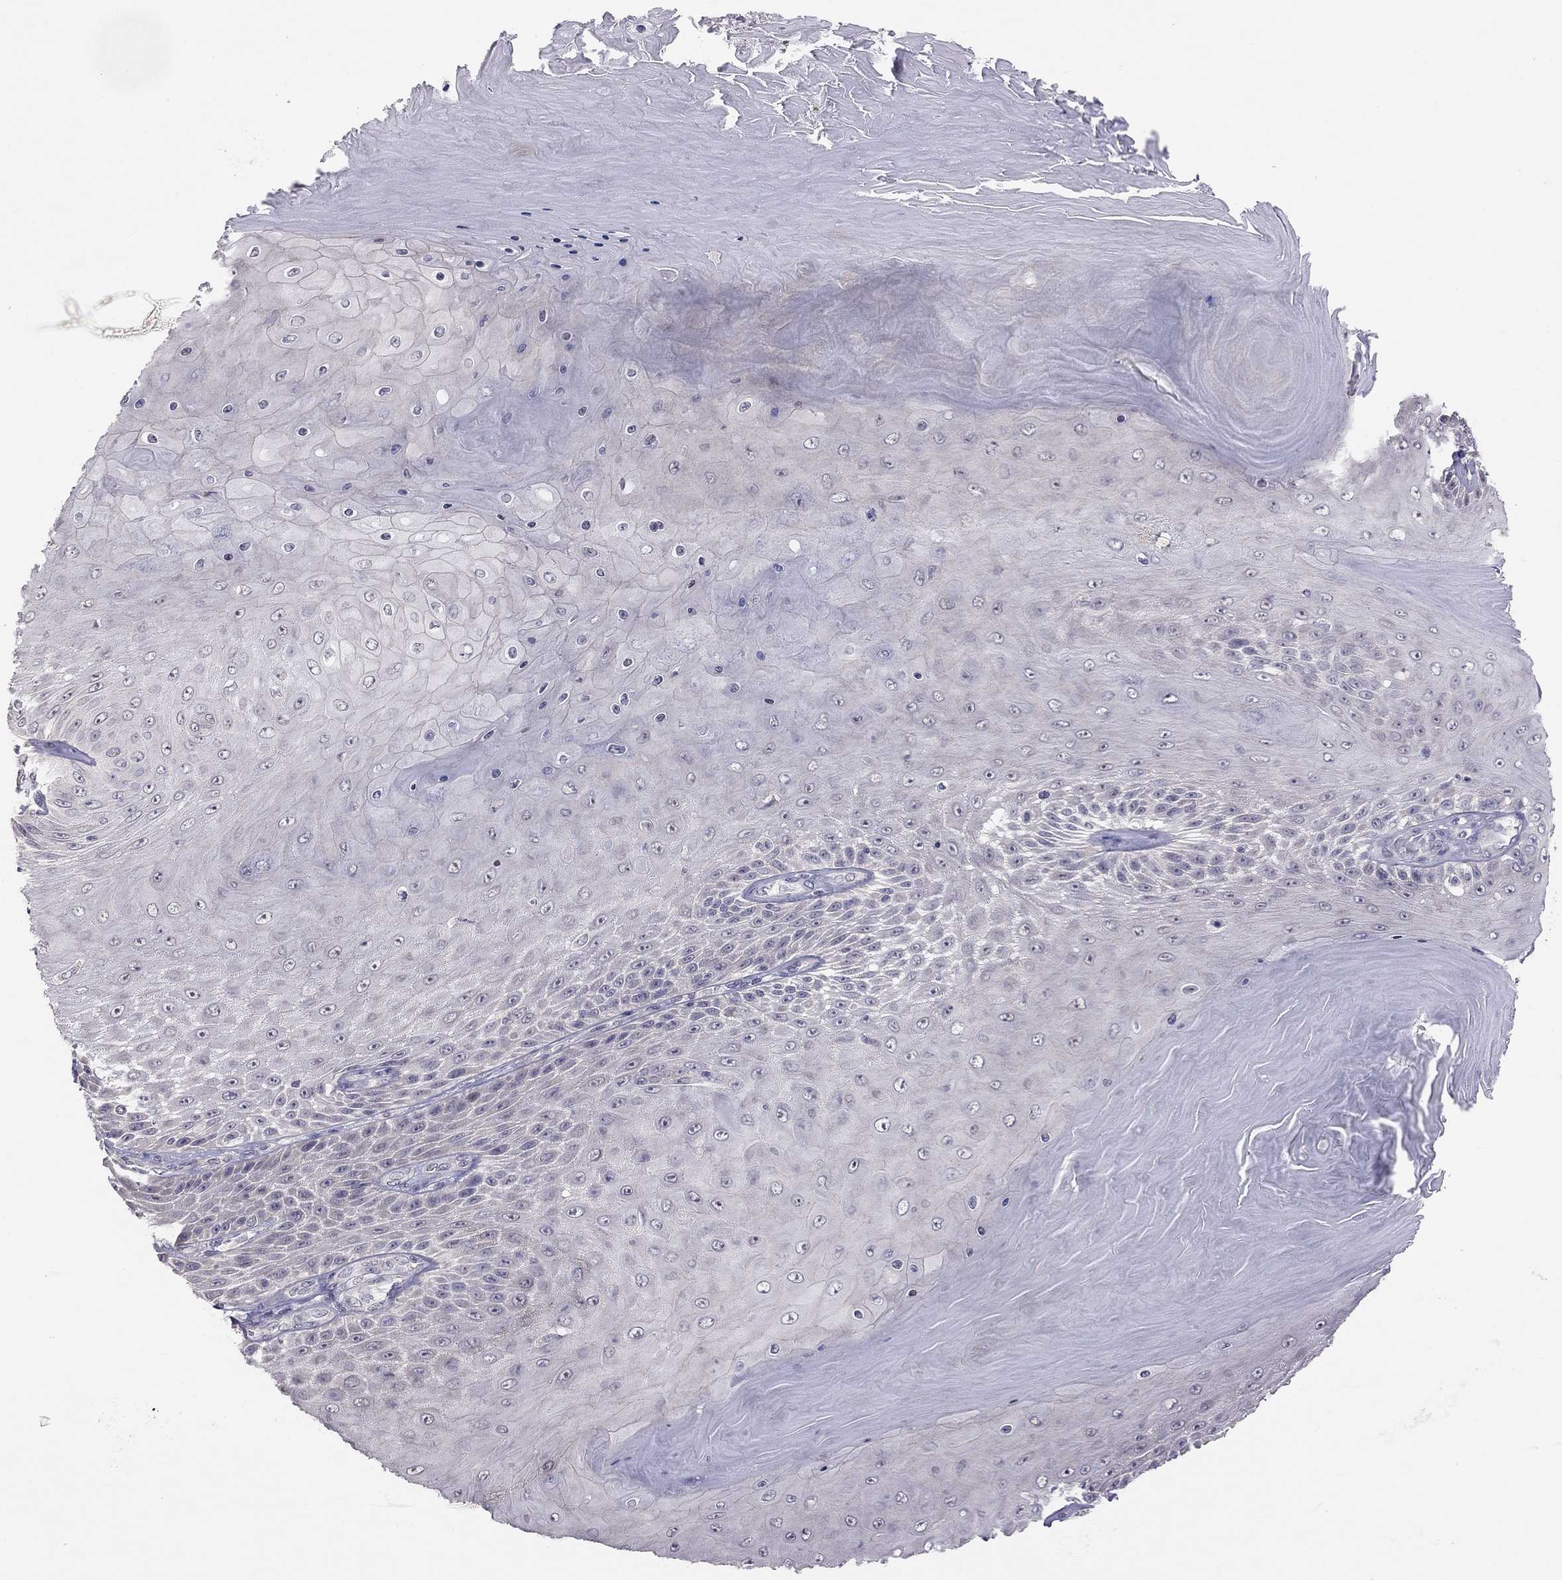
{"staining": {"intensity": "negative", "quantity": "none", "location": "none"}, "tissue": "skin cancer", "cell_type": "Tumor cells", "image_type": "cancer", "snomed": [{"axis": "morphology", "description": "Squamous cell carcinoma, NOS"}, {"axis": "topography", "description": "Skin"}], "caption": "There is no significant positivity in tumor cells of skin squamous cell carcinoma.", "gene": "HSF2BP", "patient": {"sex": "male", "age": 62}}